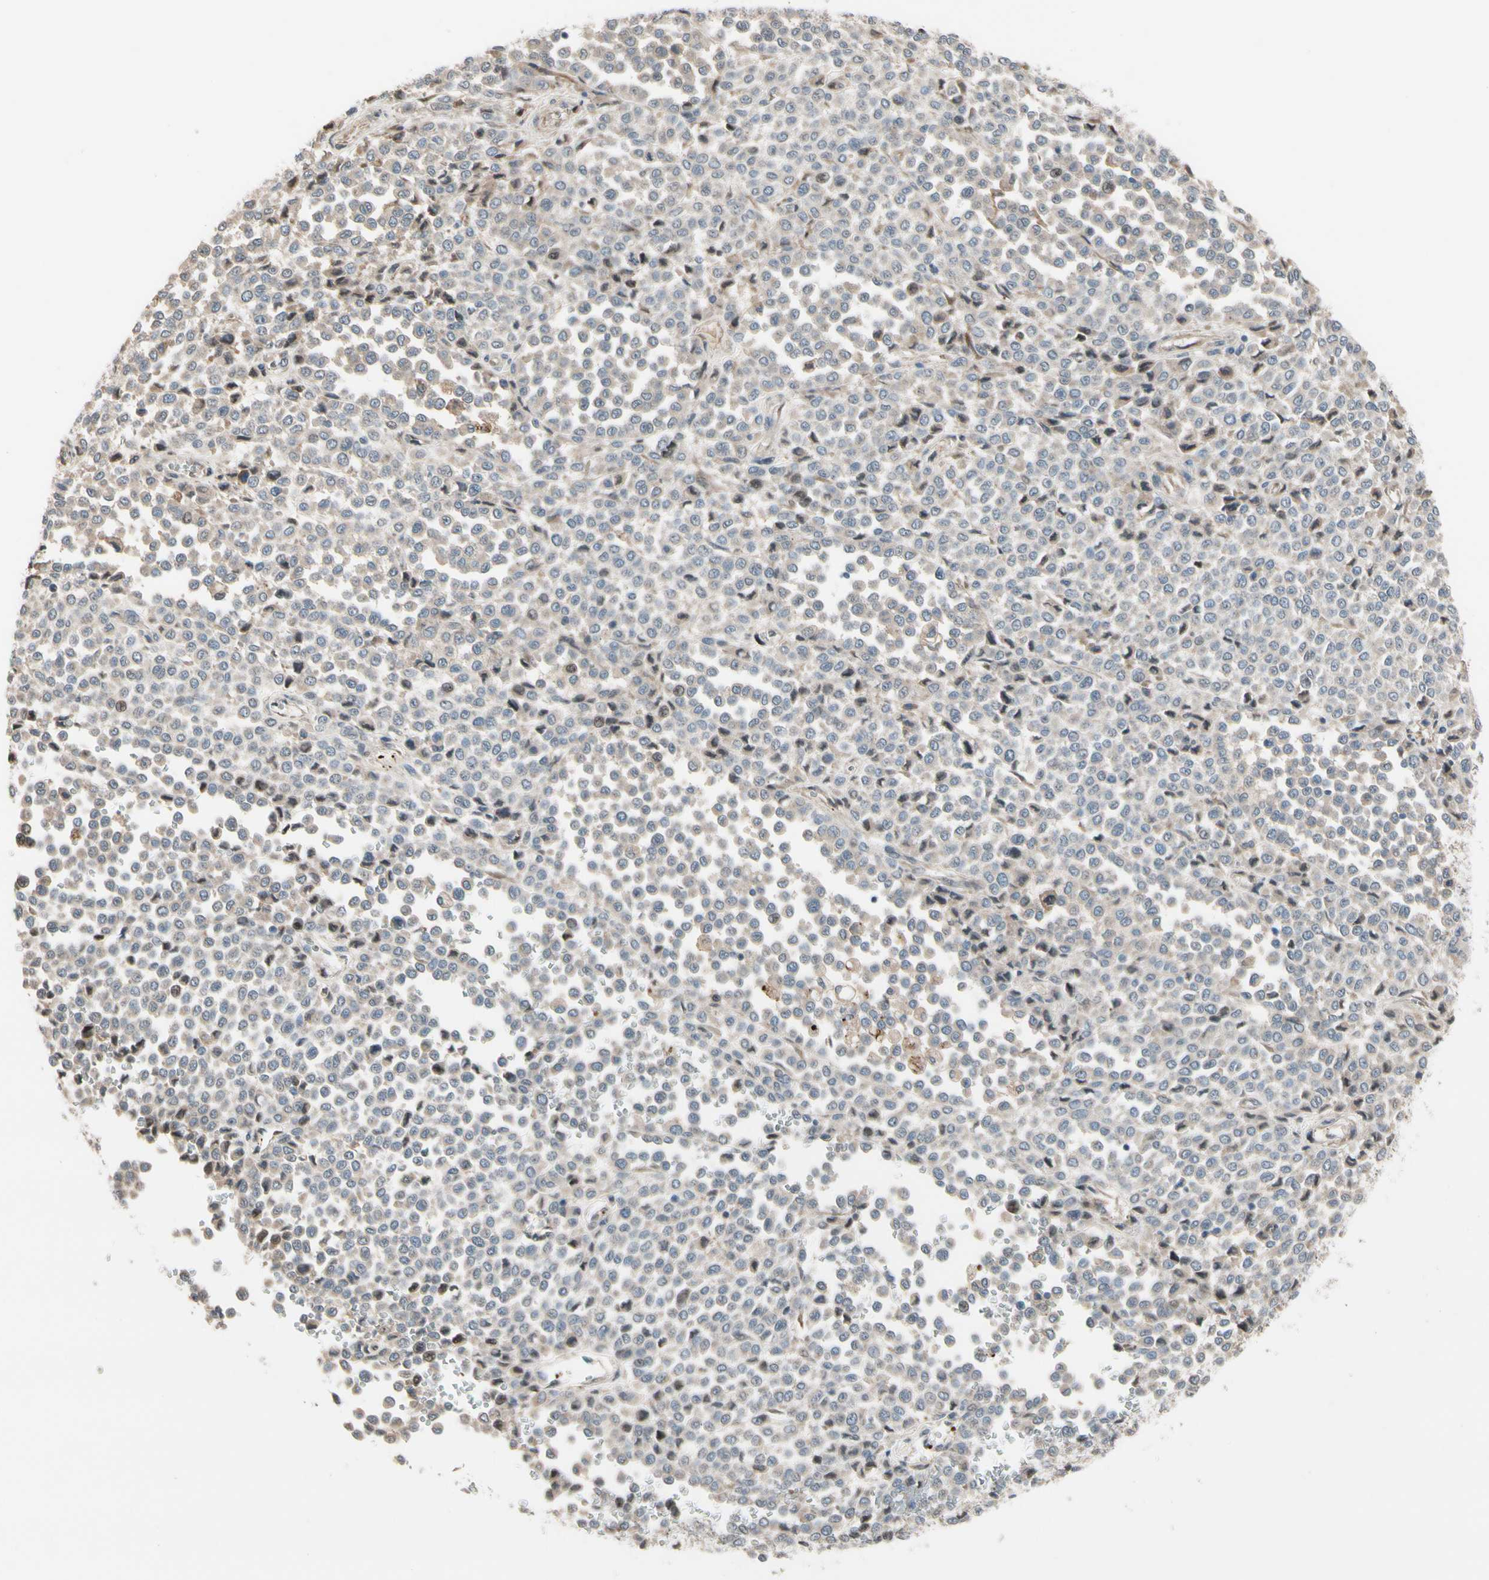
{"staining": {"intensity": "weak", "quantity": "<25%", "location": "cytoplasmic/membranous"}, "tissue": "melanoma", "cell_type": "Tumor cells", "image_type": "cancer", "snomed": [{"axis": "morphology", "description": "Malignant melanoma, Metastatic site"}, {"axis": "topography", "description": "Pancreas"}], "caption": "A micrograph of malignant melanoma (metastatic site) stained for a protein displays no brown staining in tumor cells. (DAB immunohistochemistry (IHC) with hematoxylin counter stain).", "gene": "SNX29", "patient": {"sex": "female", "age": 30}}